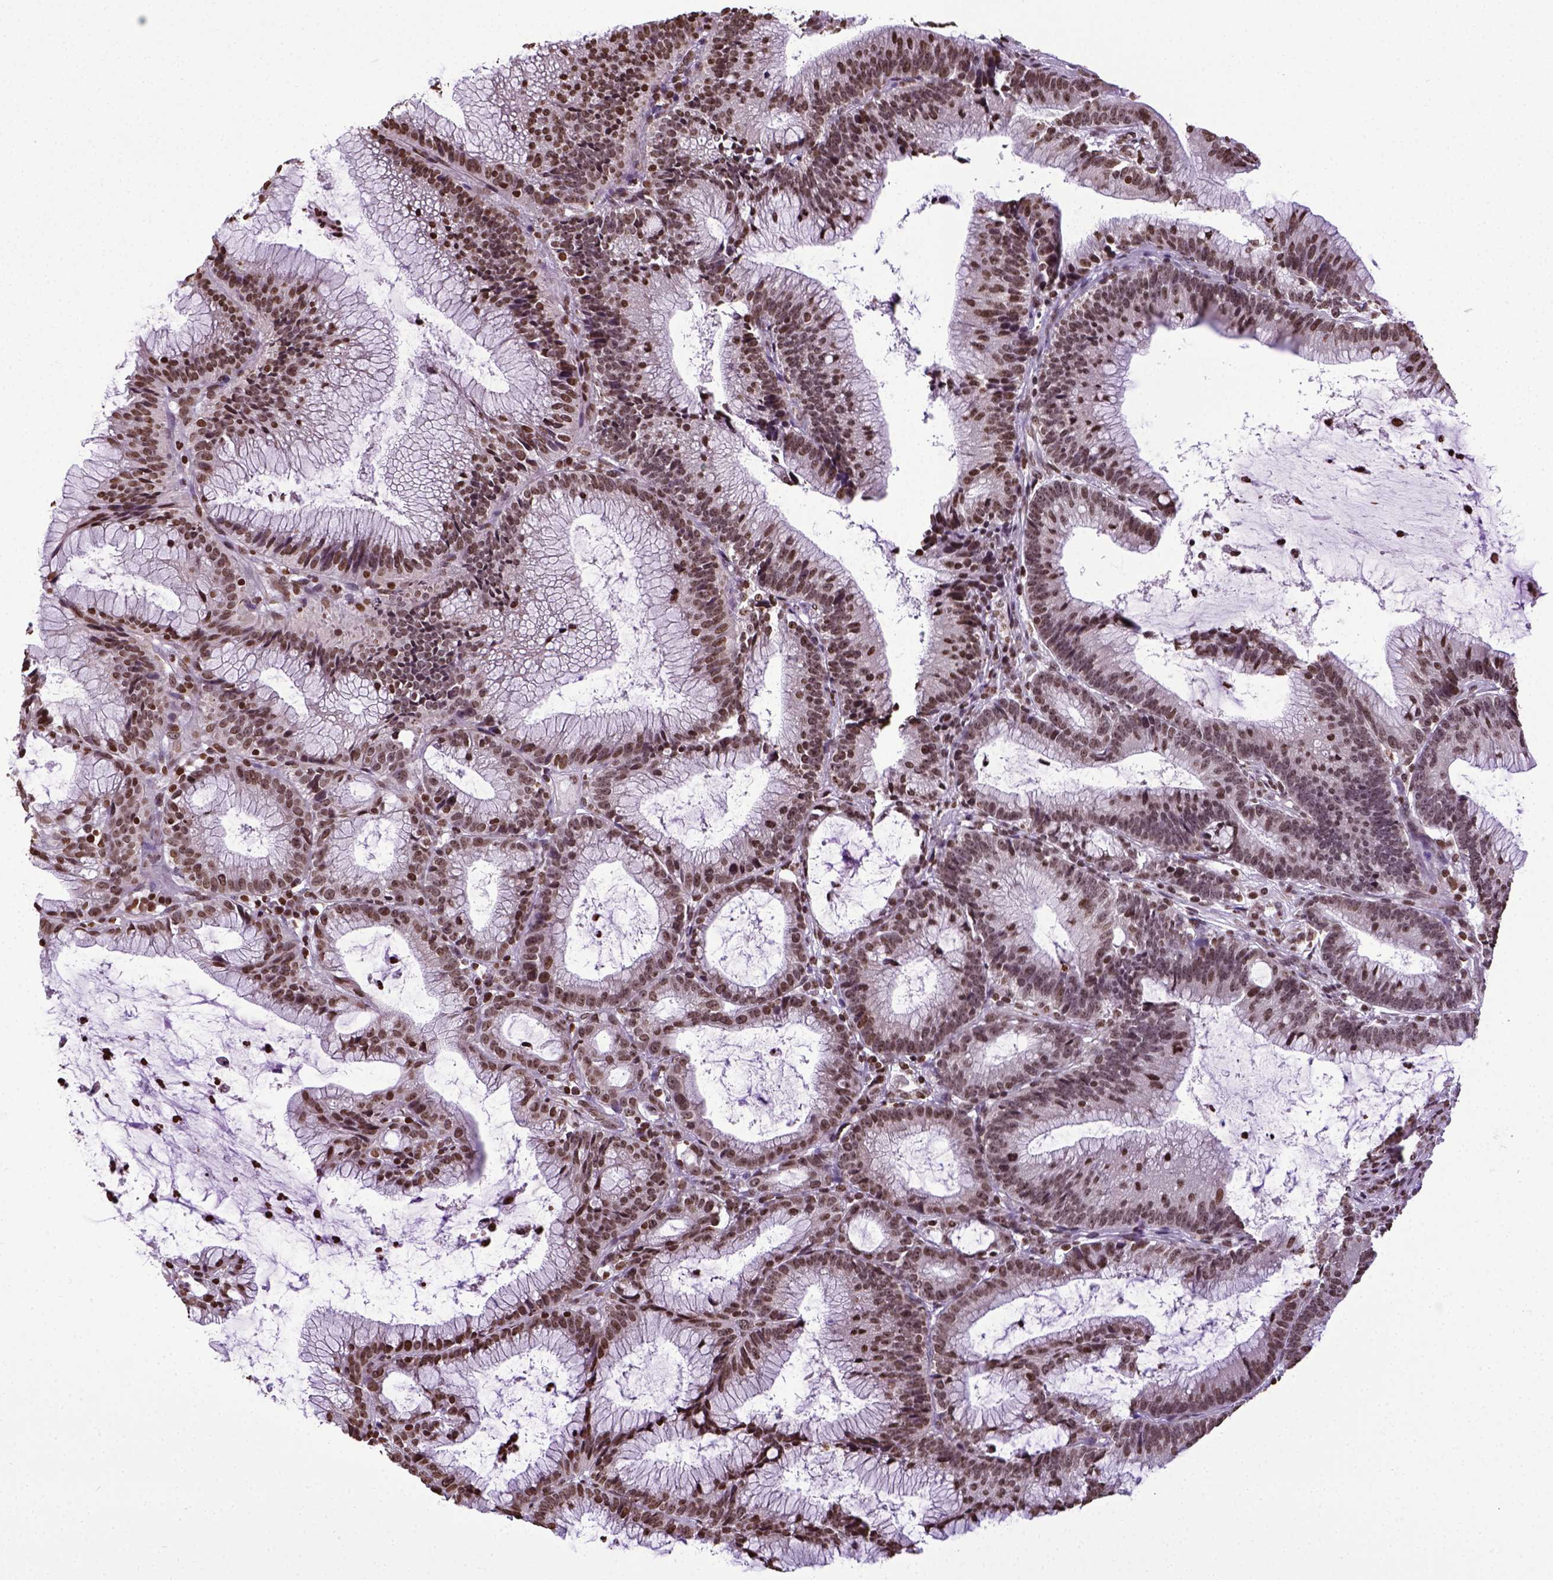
{"staining": {"intensity": "moderate", "quantity": ">75%", "location": "nuclear"}, "tissue": "colorectal cancer", "cell_type": "Tumor cells", "image_type": "cancer", "snomed": [{"axis": "morphology", "description": "Adenocarcinoma, NOS"}, {"axis": "topography", "description": "Colon"}], "caption": "IHC staining of adenocarcinoma (colorectal), which demonstrates medium levels of moderate nuclear staining in approximately >75% of tumor cells indicating moderate nuclear protein positivity. The staining was performed using DAB (3,3'-diaminobenzidine) (brown) for protein detection and nuclei were counterstained in hematoxylin (blue).", "gene": "ZNF75D", "patient": {"sex": "female", "age": 78}}